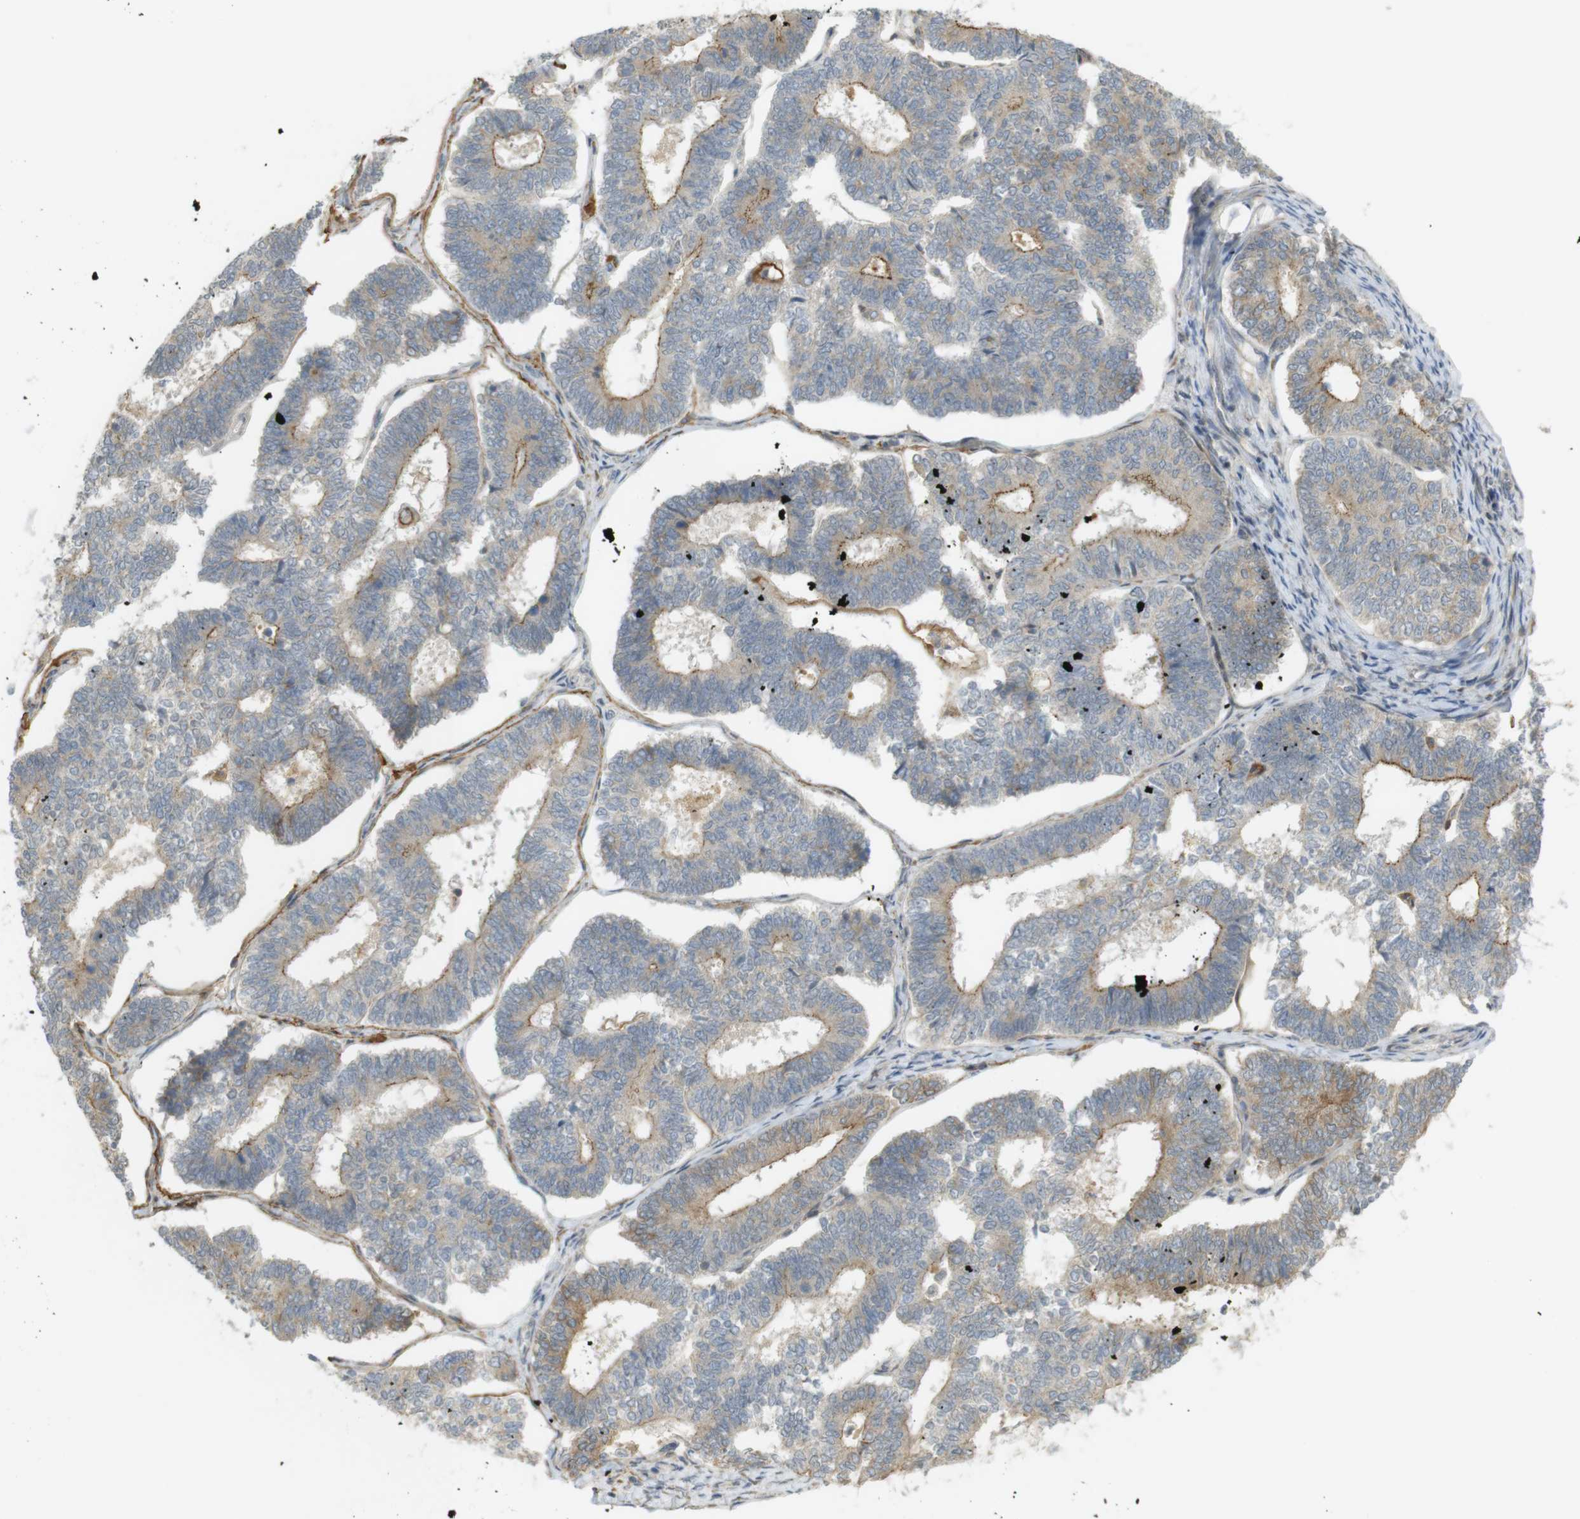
{"staining": {"intensity": "moderate", "quantity": "25%-75%", "location": "cytoplasmic/membranous"}, "tissue": "endometrial cancer", "cell_type": "Tumor cells", "image_type": "cancer", "snomed": [{"axis": "morphology", "description": "Adenocarcinoma, NOS"}, {"axis": "topography", "description": "Endometrium"}], "caption": "Immunohistochemistry of human endometrial cancer displays medium levels of moderate cytoplasmic/membranous staining in about 25%-75% of tumor cells. (Stains: DAB (3,3'-diaminobenzidine) in brown, nuclei in blue, Microscopy: brightfield microscopy at high magnification).", "gene": "CLRN3", "patient": {"sex": "female", "age": 70}}